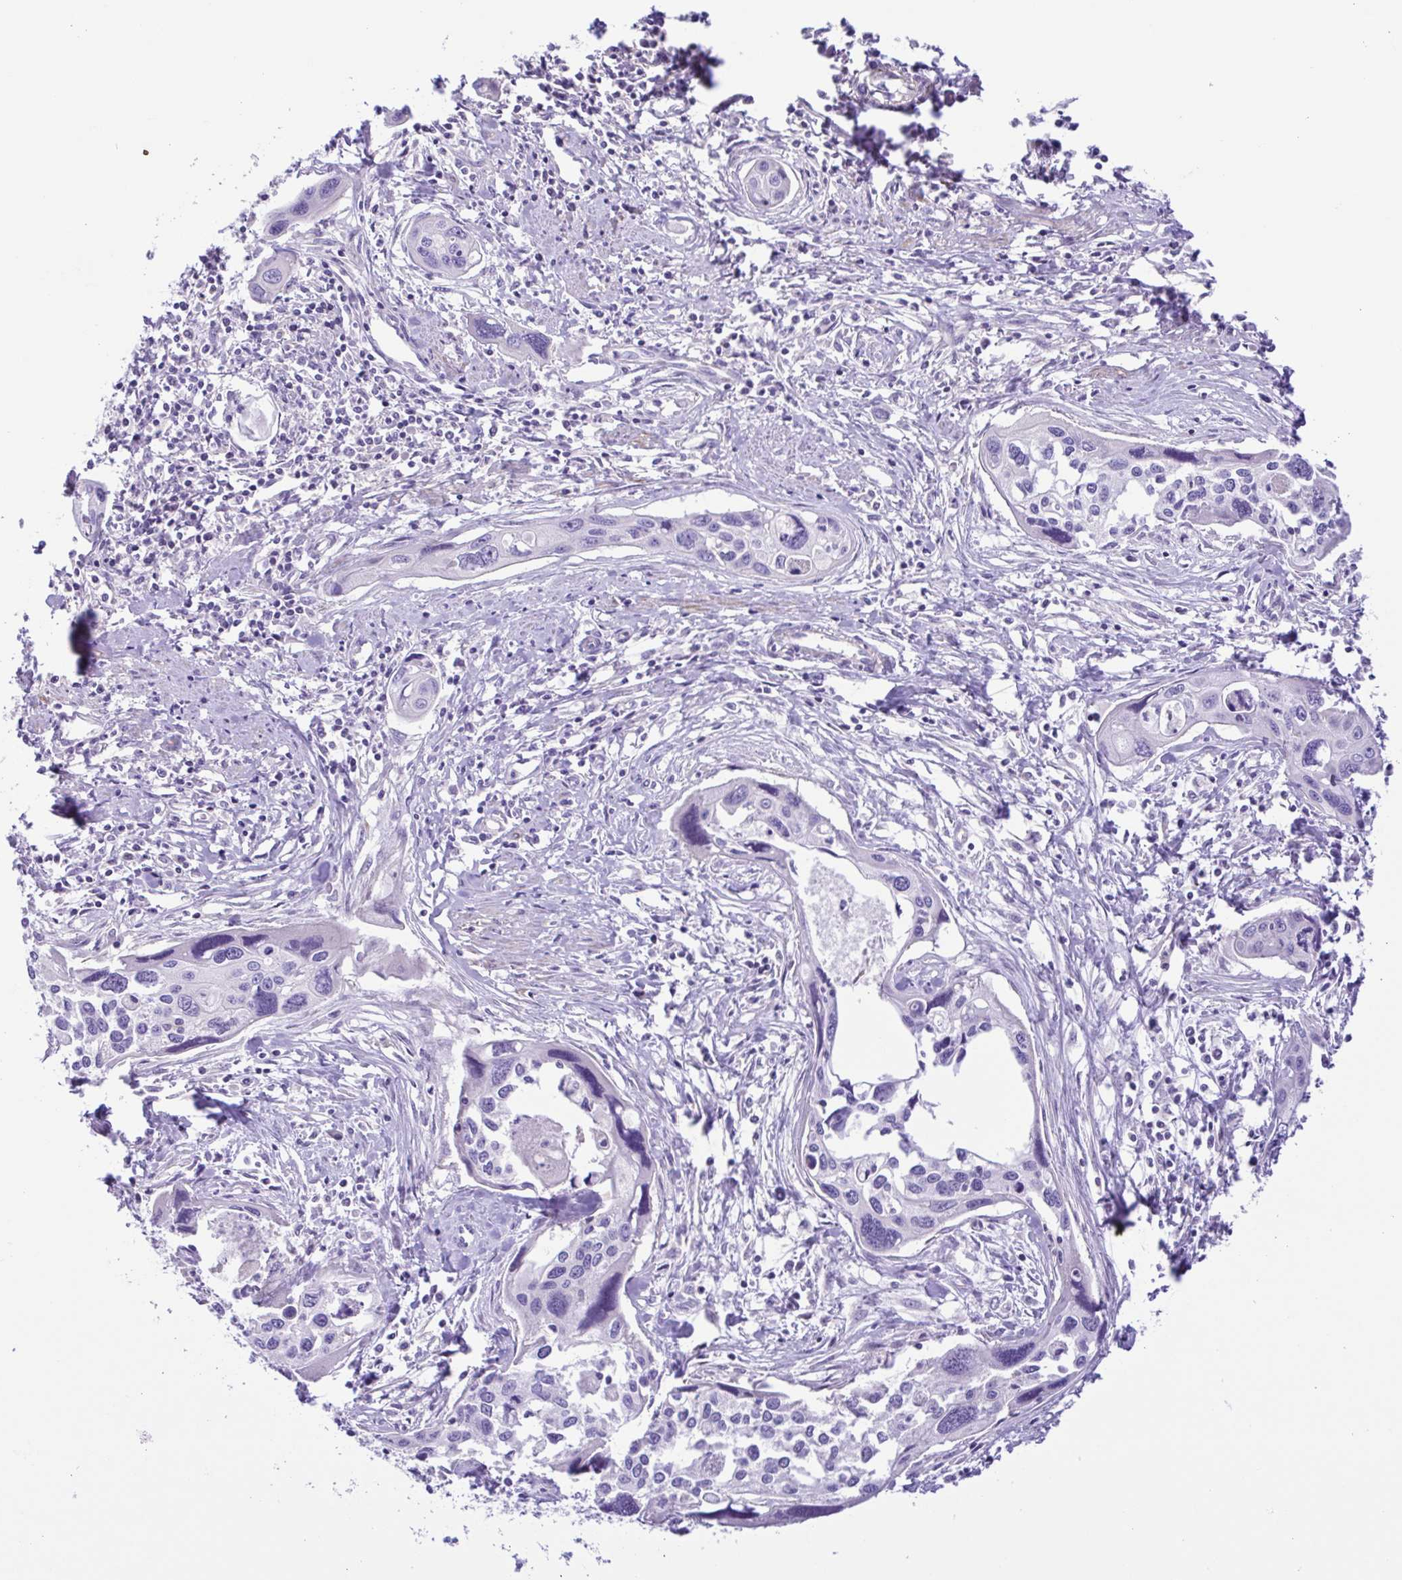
{"staining": {"intensity": "negative", "quantity": "none", "location": "none"}, "tissue": "cervical cancer", "cell_type": "Tumor cells", "image_type": "cancer", "snomed": [{"axis": "morphology", "description": "Squamous cell carcinoma, NOS"}, {"axis": "topography", "description": "Cervix"}], "caption": "DAB immunohistochemical staining of cervical cancer shows no significant positivity in tumor cells.", "gene": "ISM2", "patient": {"sex": "female", "age": 31}}